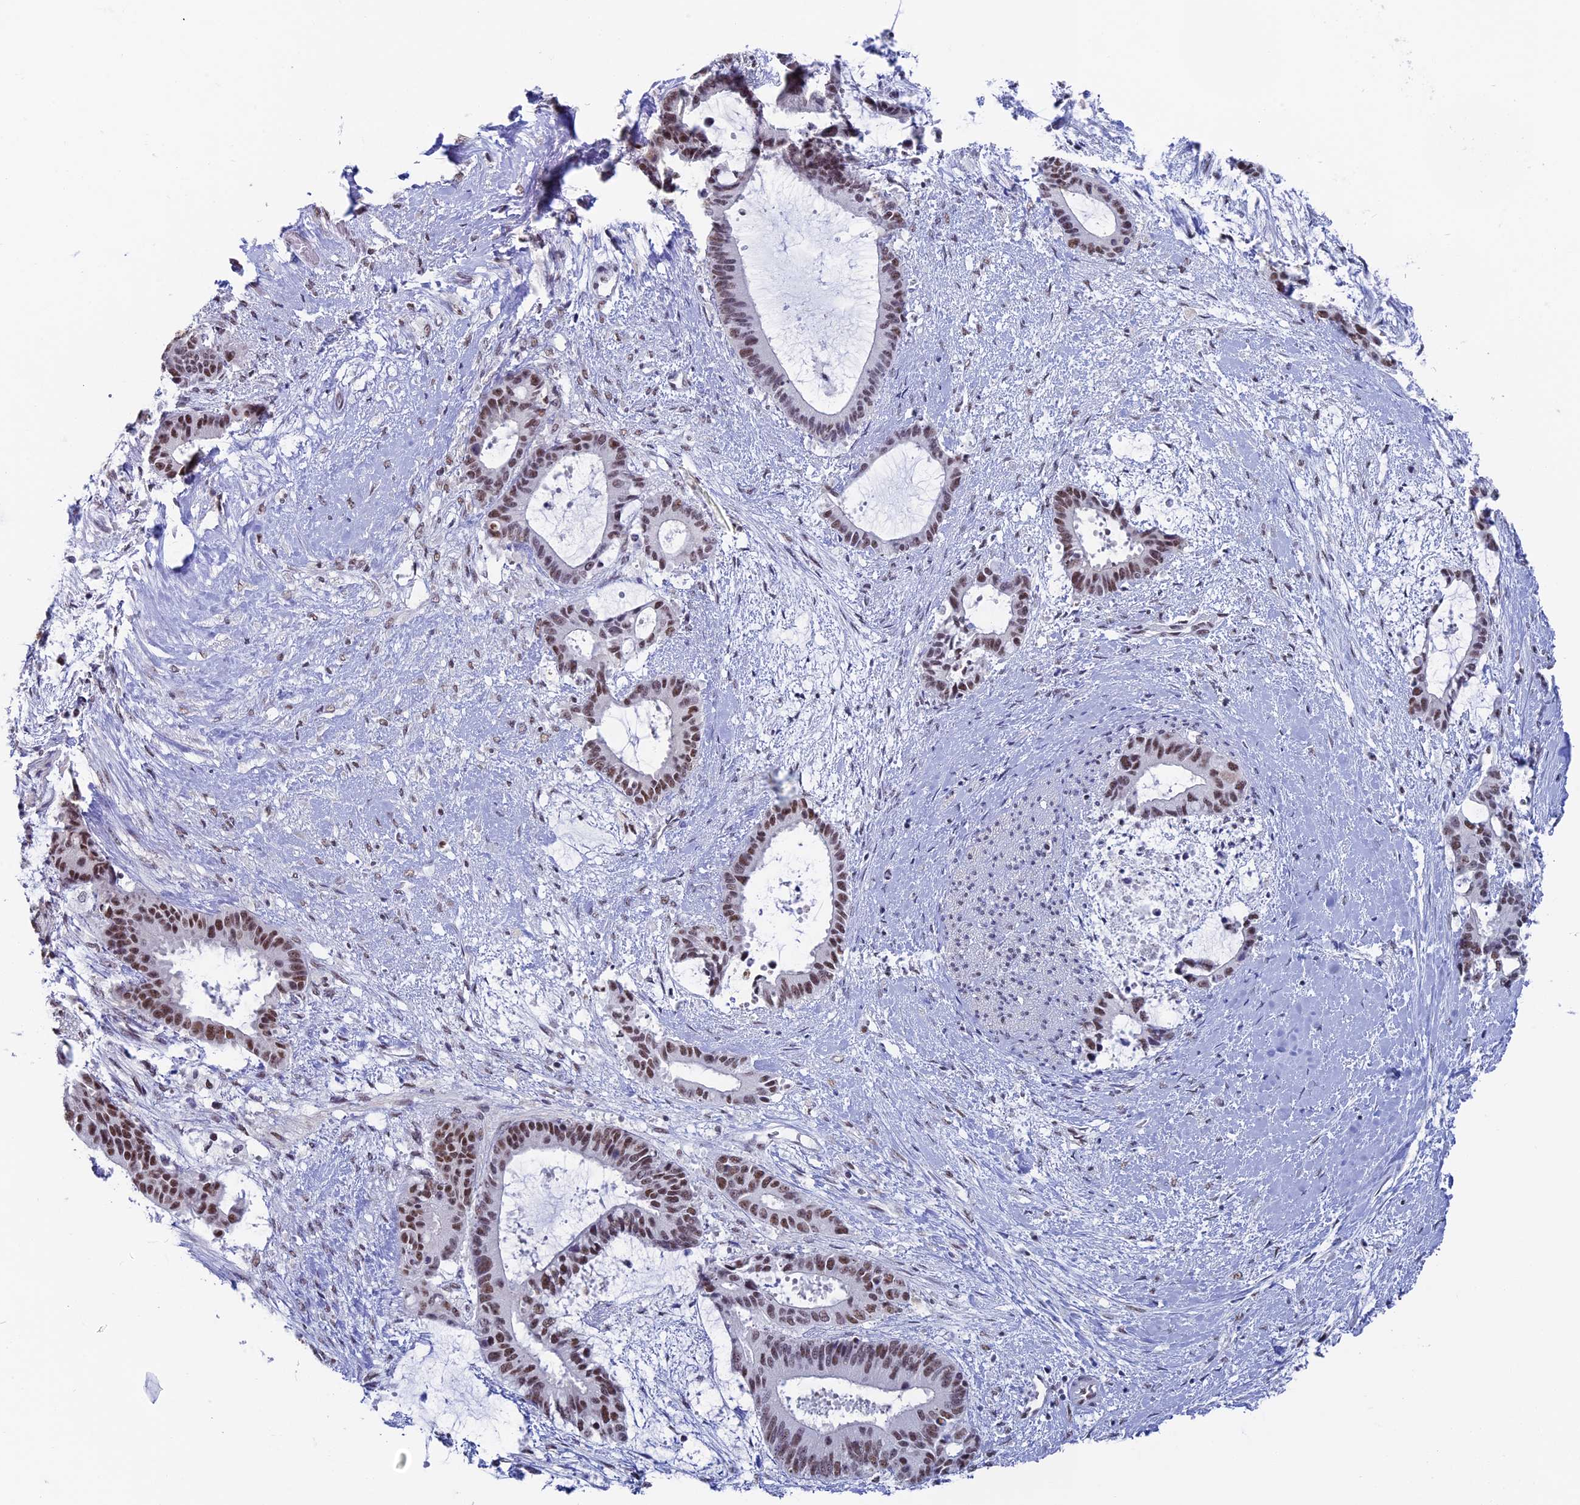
{"staining": {"intensity": "moderate", "quantity": ">75%", "location": "nuclear"}, "tissue": "liver cancer", "cell_type": "Tumor cells", "image_type": "cancer", "snomed": [{"axis": "morphology", "description": "Normal tissue, NOS"}, {"axis": "morphology", "description": "Cholangiocarcinoma"}, {"axis": "topography", "description": "Liver"}, {"axis": "topography", "description": "Peripheral nerve tissue"}], "caption": "Immunohistochemical staining of human liver cholangiocarcinoma reveals medium levels of moderate nuclear staining in about >75% of tumor cells. Immunohistochemistry (ihc) stains the protein of interest in brown and the nuclei are stained blue.", "gene": "CD2BP2", "patient": {"sex": "female", "age": 73}}